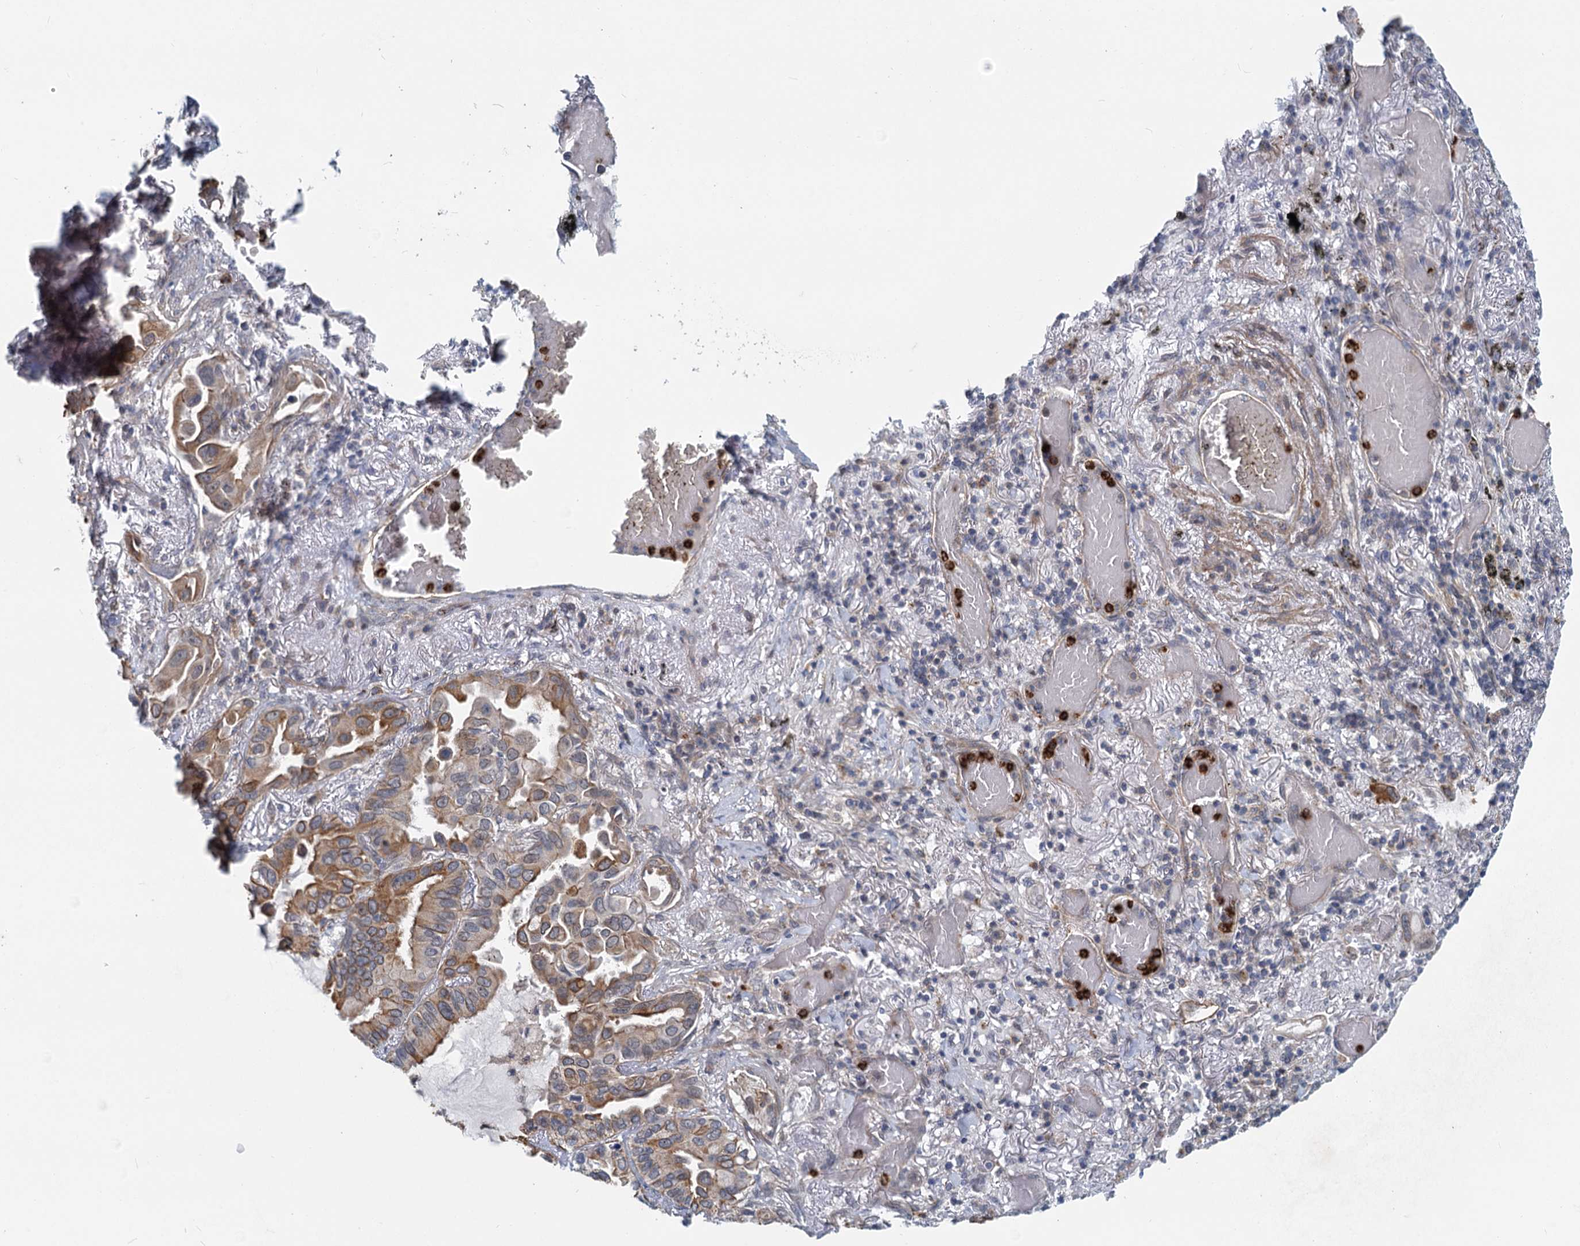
{"staining": {"intensity": "moderate", "quantity": "<25%", "location": "cytoplasmic/membranous"}, "tissue": "lung cancer", "cell_type": "Tumor cells", "image_type": "cancer", "snomed": [{"axis": "morphology", "description": "Adenocarcinoma, NOS"}, {"axis": "topography", "description": "Lung"}], "caption": "Tumor cells demonstrate low levels of moderate cytoplasmic/membranous expression in approximately <25% of cells in human lung adenocarcinoma.", "gene": "ADCY2", "patient": {"sex": "male", "age": 64}}